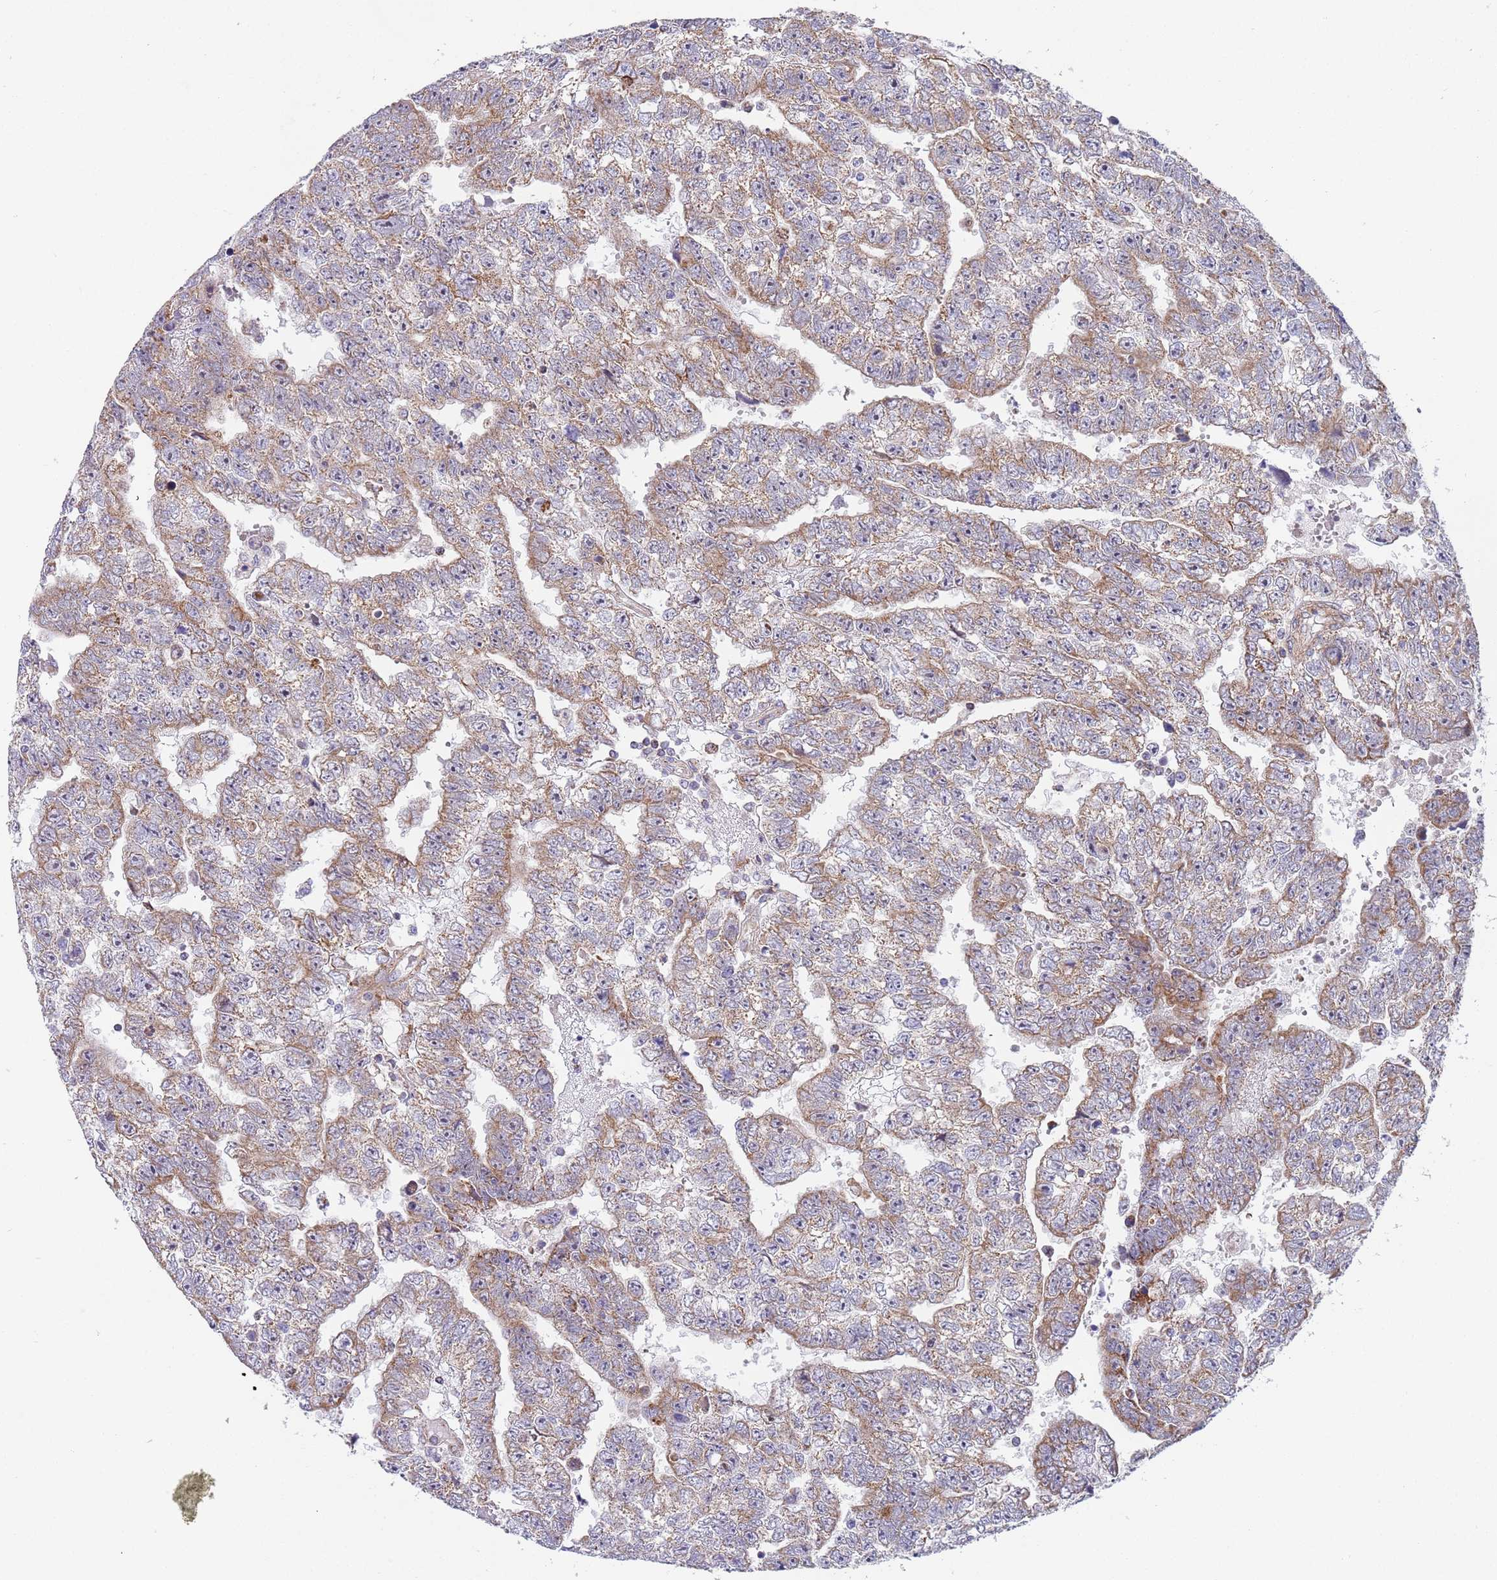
{"staining": {"intensity": "moderate", "quantity": "25%-75%", "location": "cytoplasmic/membranous"}, "tissue": "testis cancer", "cell_type": "Tumor cells", "image_type": "cancer", "snomed": [{"axis": "morphology", "description": "Carcinoma, Embryonal, NOS"}, {"axis": "topography", "description": "Testis"}], "caption": "Embryonal carcinoma (testis) tissue exhibits moderate cytoplasmic/membranous expression in about 25%-75% of tumor cells, visualized by immunohistochemistry. The staining is performed using DAB (3,3'-diaminobenzidine) brown chromogen to label protein expression. The nuclei are counter-stained blue using hematoxylin.", "gene": "PWWP3A", "patient": {"sex": "male", "age": 25}}